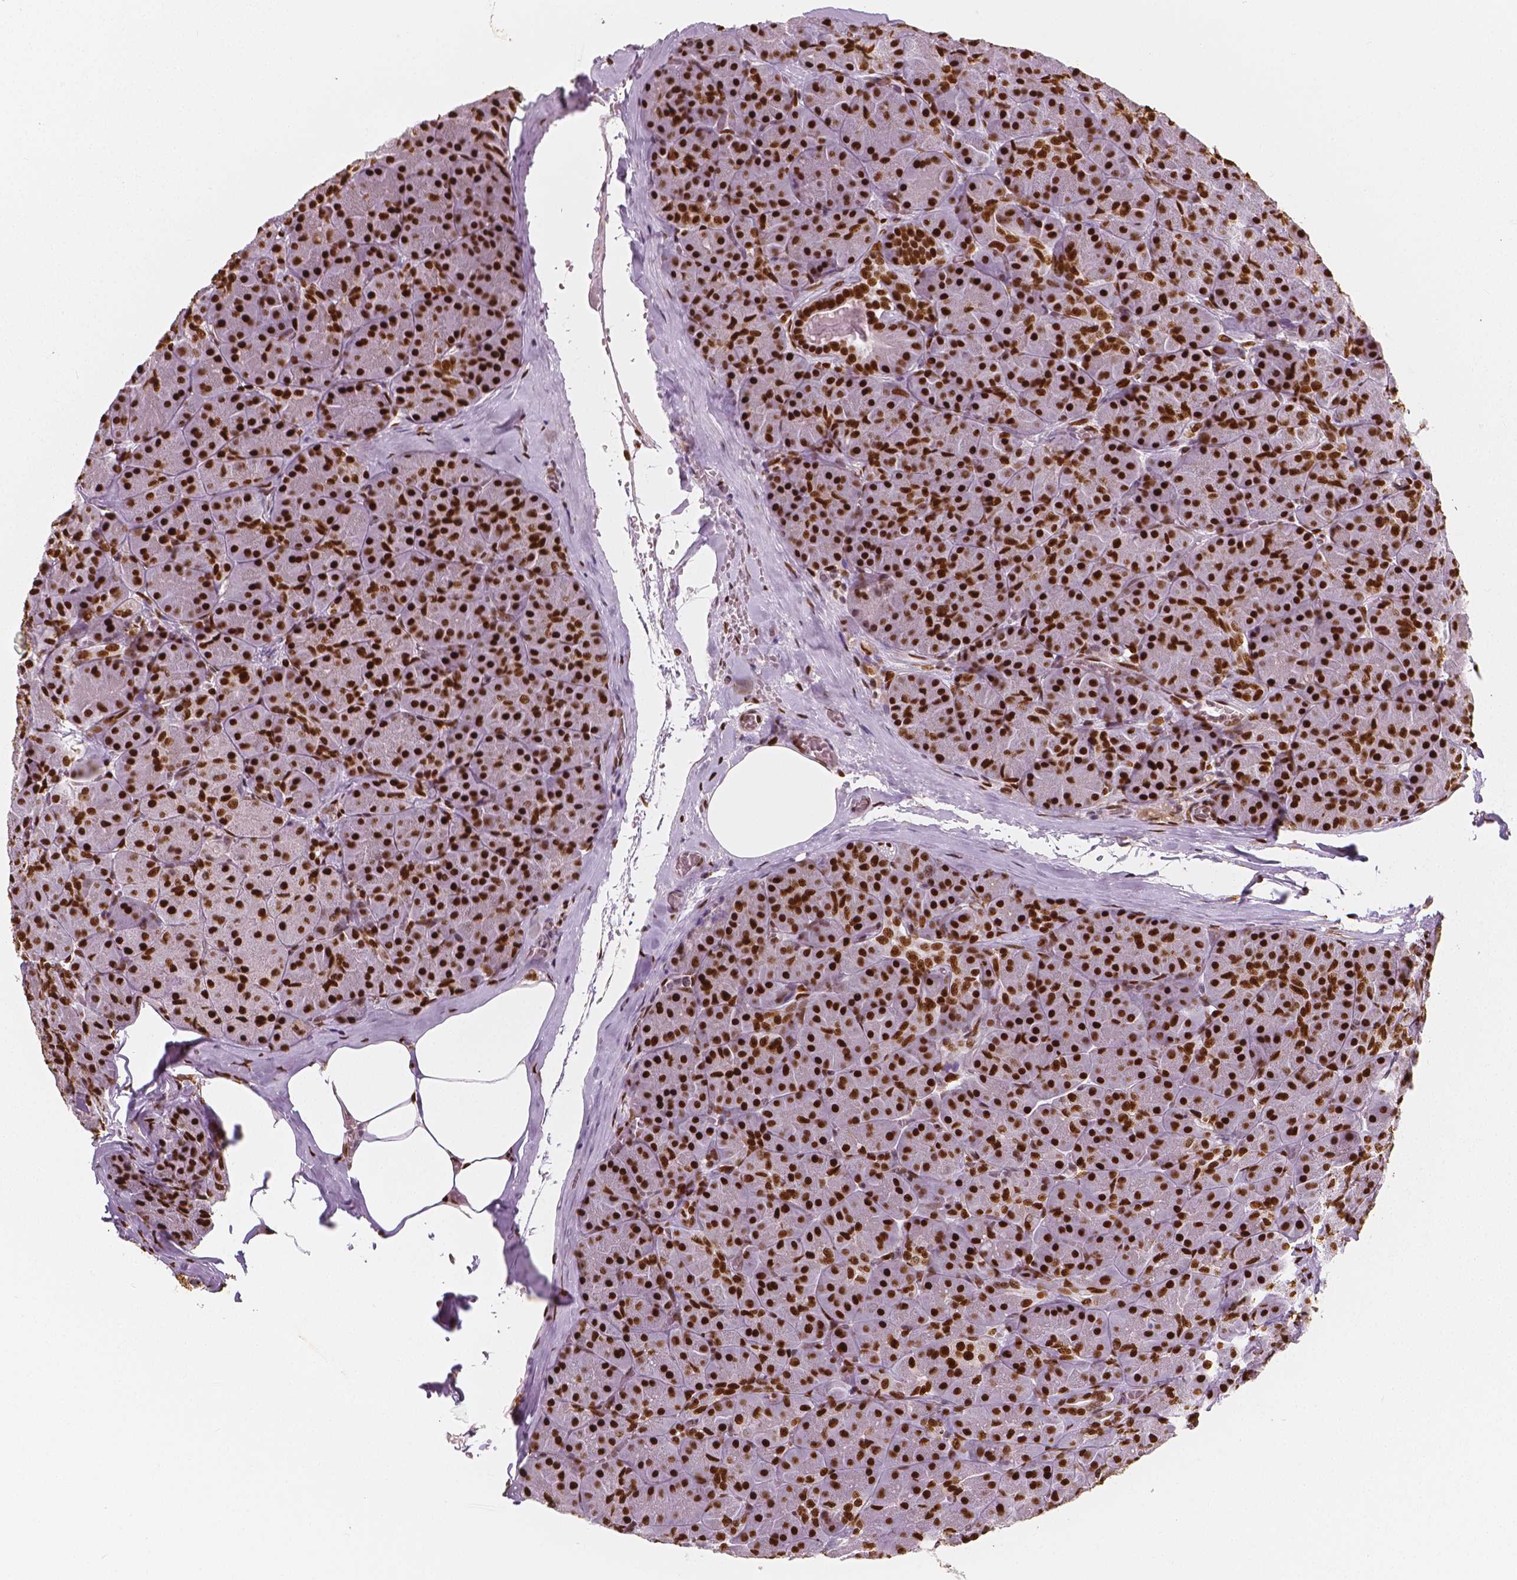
{"staining": {"intensity": "strong", "quantity": ">75%", "location": "nuclear"}, "tissue": "pancreas", "cell_type": "Exocrine glandular cells", "image_type": "normal", "snomed": [{"axis": "morphology", "description": "Normal tissue, NOS"}, {"axis": "topography", "description": "Pancreas"}], "caption": "Normal pancreas reveals strong nuclear positivity in approximately >75% of exocrine glandular cells, visualized by immunohistochemistry. (brown staining indicates protein expression, while blue staining denotes nuclei).", "gene": "NUCKS1", "patient": {"sex": "male", "age": 57}}